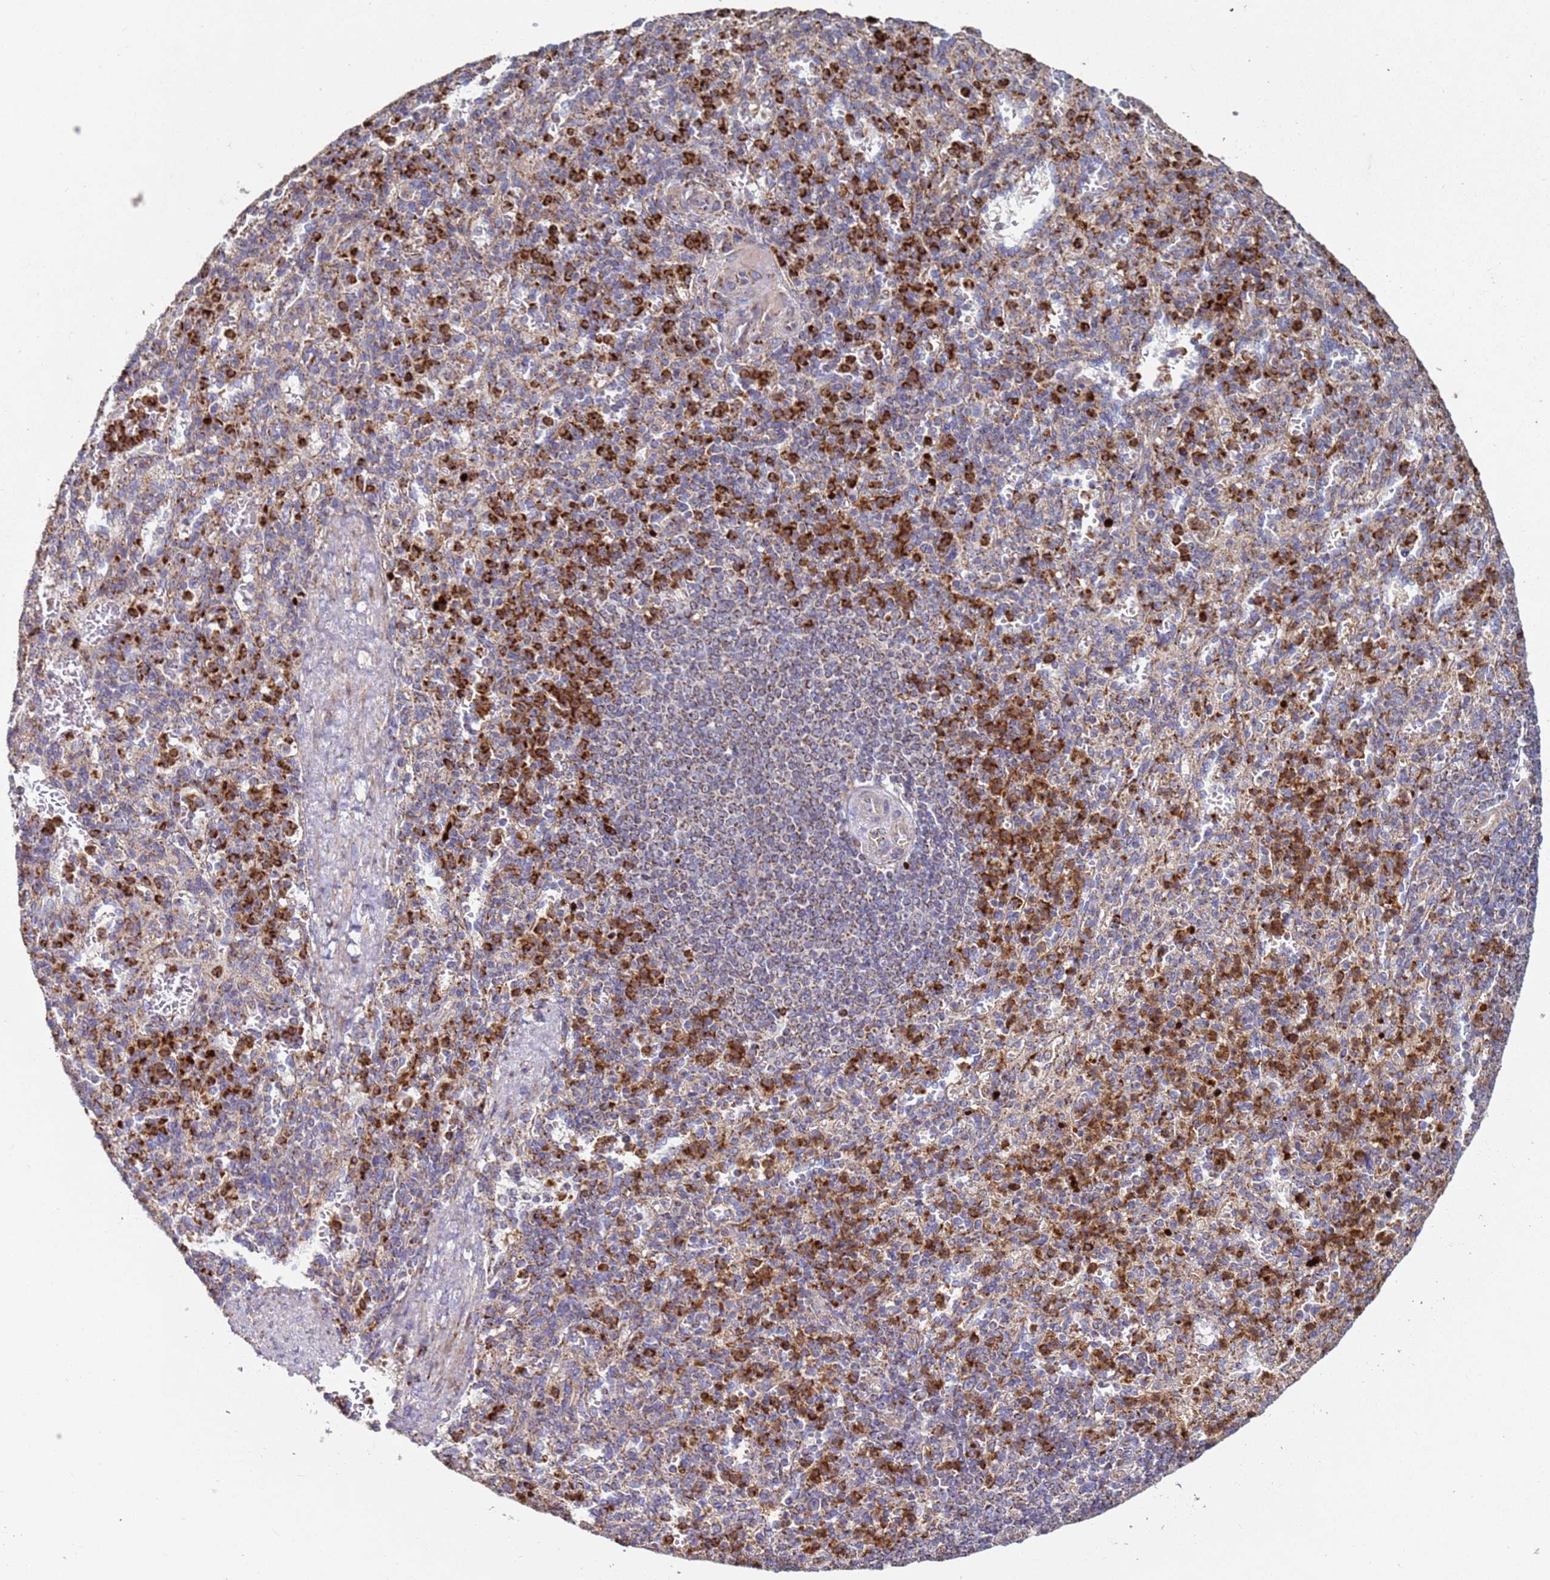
{"staining": {"intensity": "strong", "quantity": "<25%", "location": "cytoplasmic/membranous"}, "tissue": "spleen", "cell_type": "Cells in red pulp", "image_type": "normal", "snomed": [{"axis": "morphology", "description": "Normal tissue, NOS"}, {"axis": "topography", "description": "Spleen"}], "caption": "A brown stain labels strong cytoplasmic/membranous positivity of a protein in cells in red pulp of unremarkable human spleen. (brown staining indicates protein expression, while blue staining denotes nuclei).", "gene": "FBXO33", "patient": {"sex": "female", "age": 74}}